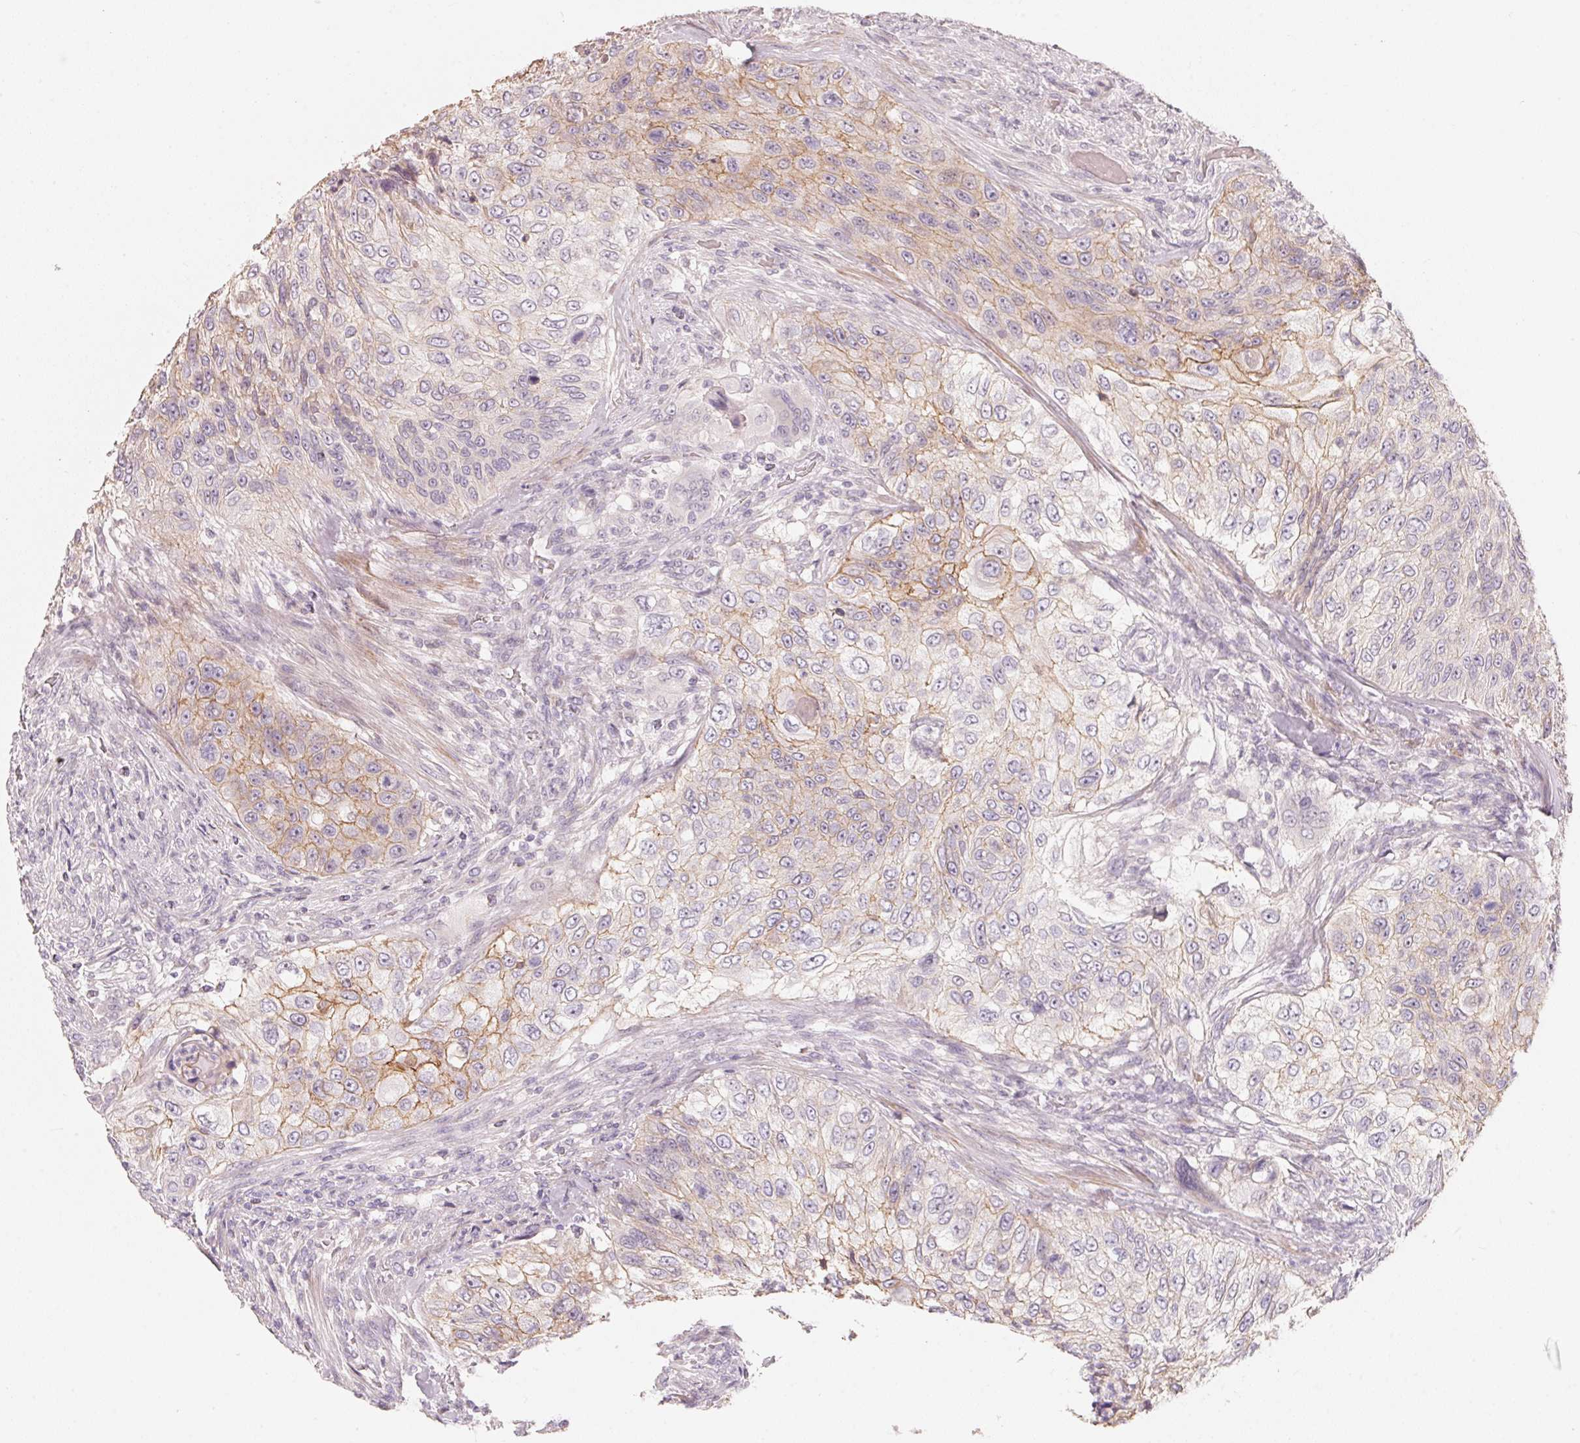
{"staining": {"intensity": "weak", "quantity": "25%-75%", "location": "cytoplasmic/membranous"}, "tissue": "urothelial cancer", "cell_type": "Tumor cells", "image_type": "cancer", "snomed": [{"axis": "morphology", "description": "Urothelial carcinoma, High grade"}, {"axis": "topography", "description": "Urinary bladder"}], "caption": "Protein expression analysis of human urothelial cancer reveals weak cytoplasmic/membranous staining in about 25%-75% of tumor cells.", "gene": "TP53AIP1", "patient": {"sex": "female", "age": 60}}